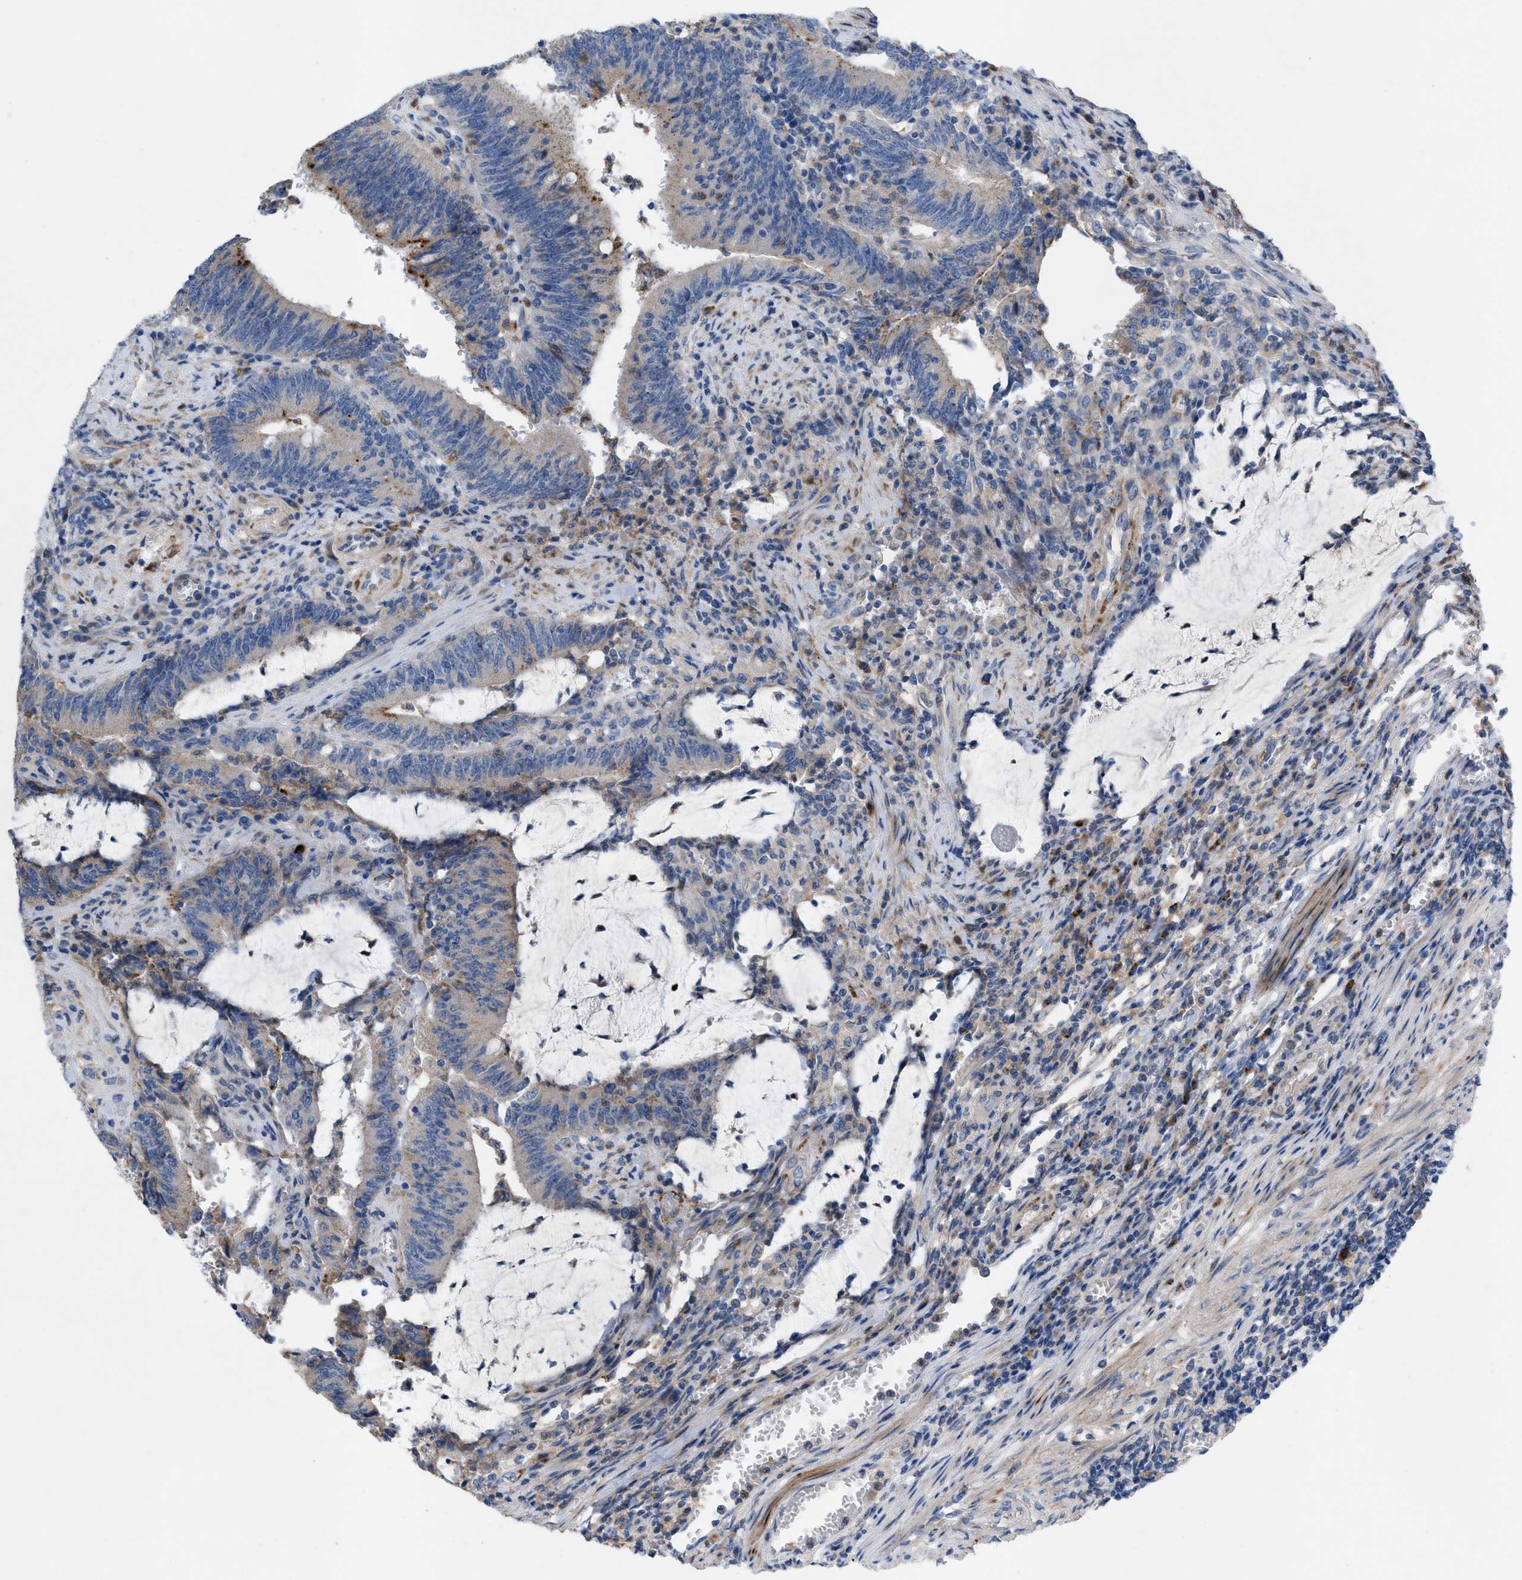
{"staining": {"intensity": "moderate", "quantity": "<25%", "location": "cytoplasmic/membranous"}, "tissue": "colorectal cancer", "cell_type": "Tumor cells", "image_type": "cancer", "snomed": [{"axis": "morphology", "description": "Normal tissue, NOS"}, {"axis": "morphology", "description": "Adenocarcinoma, NOS"}, {"axis": "topography", "description": "Rectum"}], "caption": "This is an image of IHC staining of colorectal adenocarcinoma, which shows moderate staining in the cytoplasmic/membranous of tumor cells.", "gene": "PLPPR5", "patient": {"sex": "female", "age": 66}}